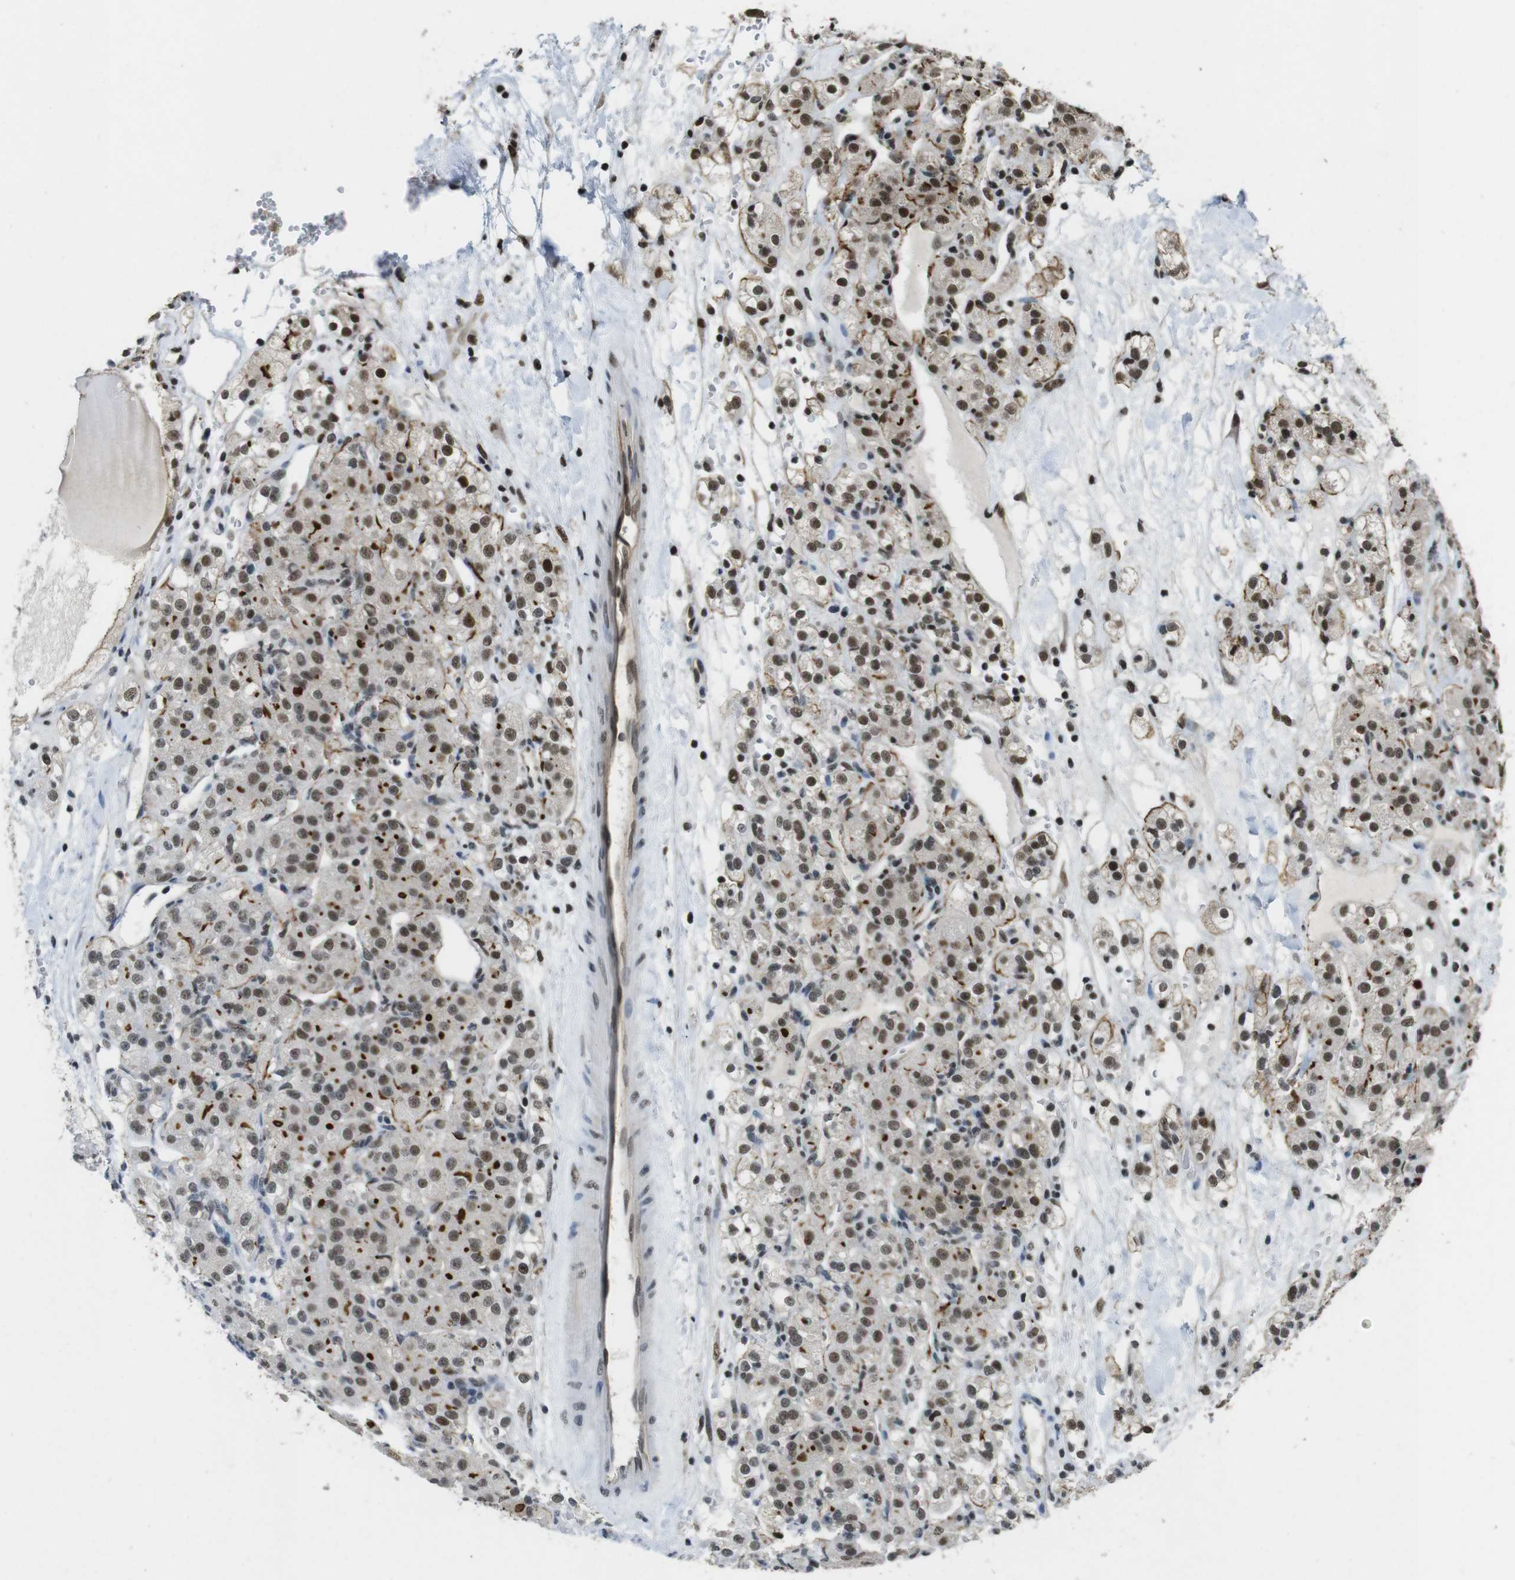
{"staining": {"intensity": "moderate", "quantity": ">75%", "location": "cytoplasmic/membranous,nuclear"}, "tissue": "renal cancer", "cell_type": "Tumor cells", "image_type": "cancer", "snomed": [{"axis": "morphology", "description": "Normal tissue, NOS"}, {"axis": "morphology", "description": "Adenocarcinoma, NOS"}, {"axis": "topography", "description": "Kidney"}], "caption": "IHC (DAB) staining of renal adenocarcinoma reveals moderate cytoplasmic/membranous and nuclear protein expression in approximately >75% of tumor cells. (DAB = brown stain, brightfield microscopy at high magnification).", "gene": "CSNK2B", "patient": {"sex": "male", "age": 61}}